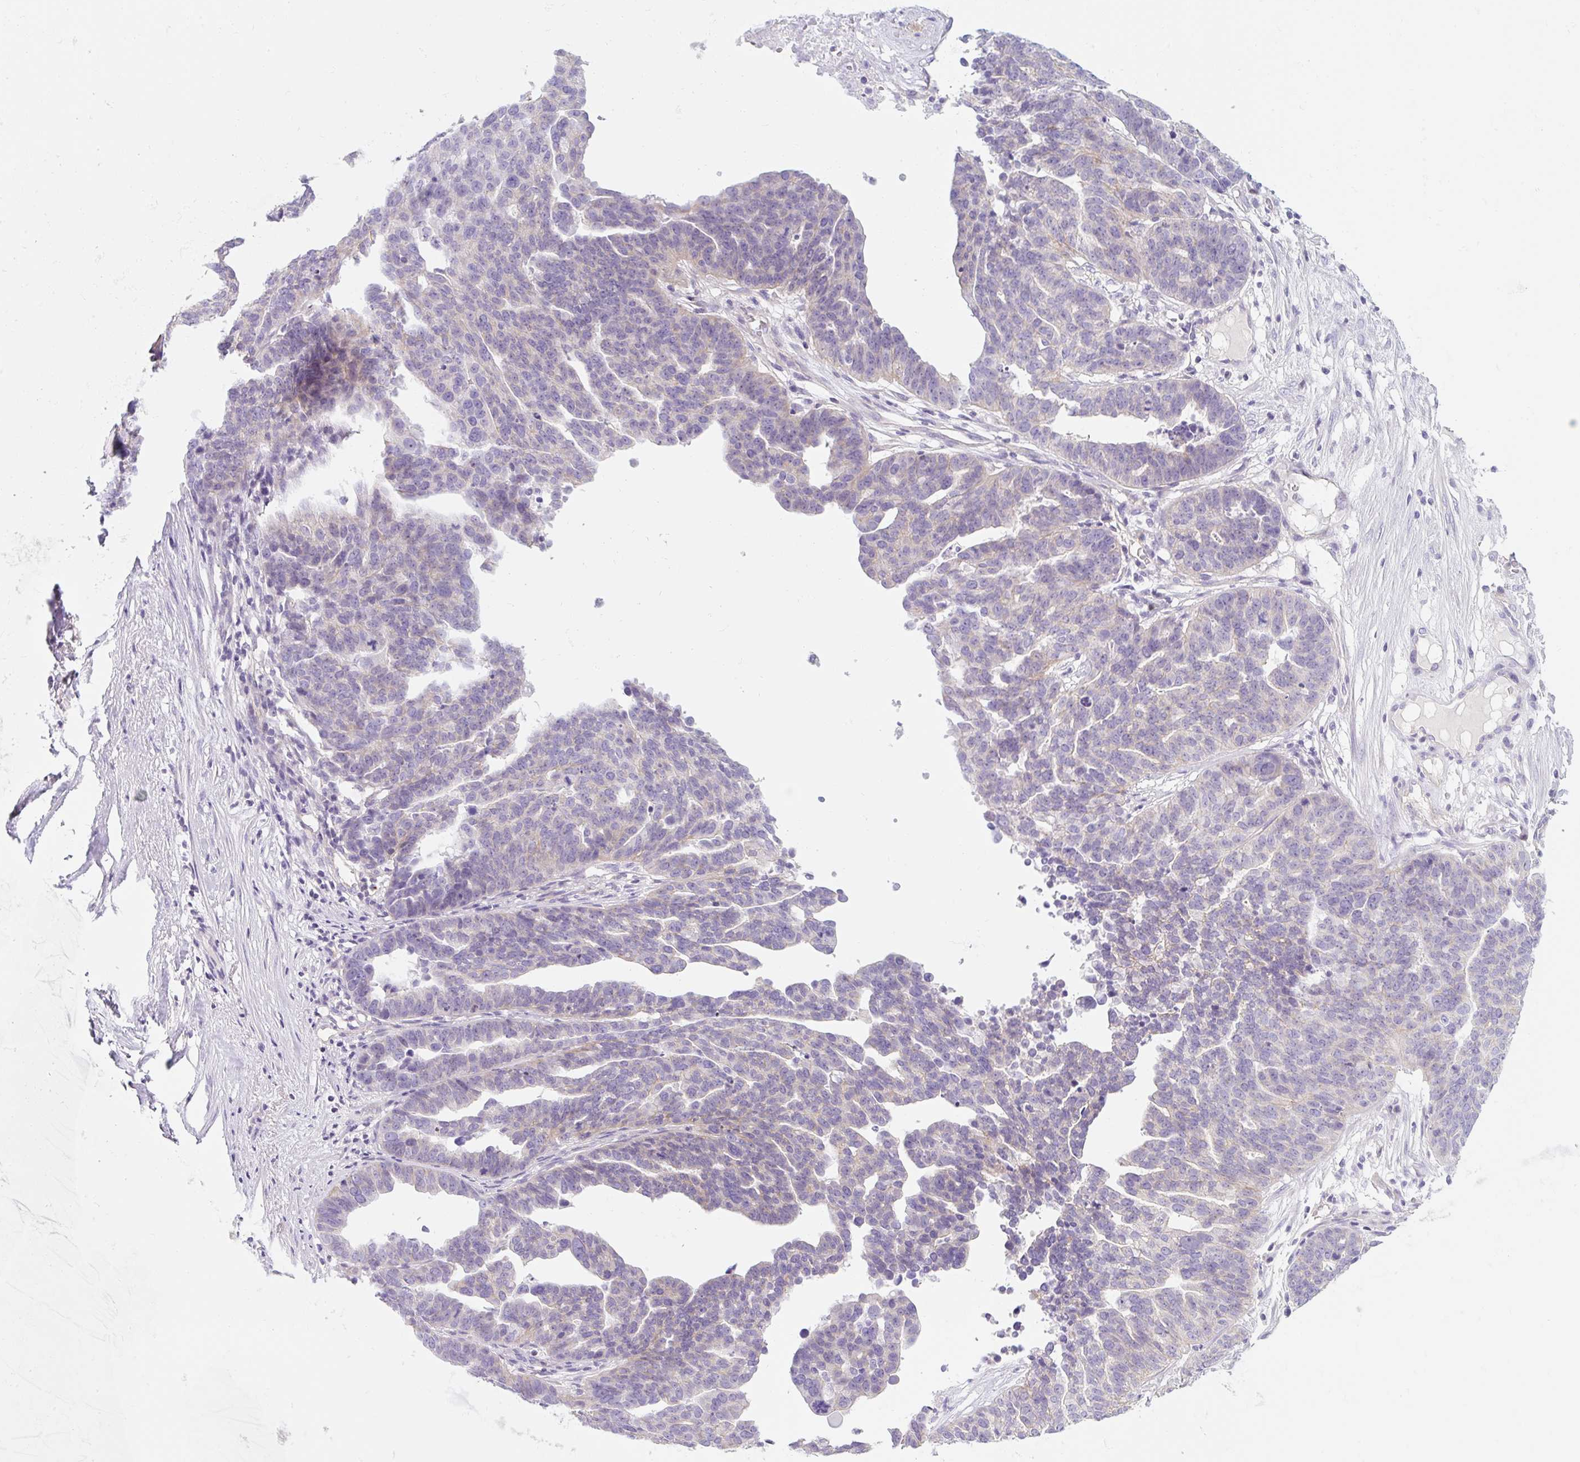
{"staining": {"intensity": "negative", "quantity": "none", "location": "none"}, "tissue": "ovarian cancer", "cell_type": "Tumor cells", "image_type": "cancer", "snomed": [{"axis": "morphology", "description": "Cystadenocarcinoma, serous, NOS"}, {"axis": "topography", "description": "Ovary"}], "caption": "Immunohistochemical staining of human ovarian cancer (serous cystadenocarcinoma) exhibits no significant staining in tumor cells. The staining is performed using DAB brown chromogen with nuclei counter-stained in using hematoxylin.", "gene": "LYVE1", "patient": {"sex": "female", "age": 59}}